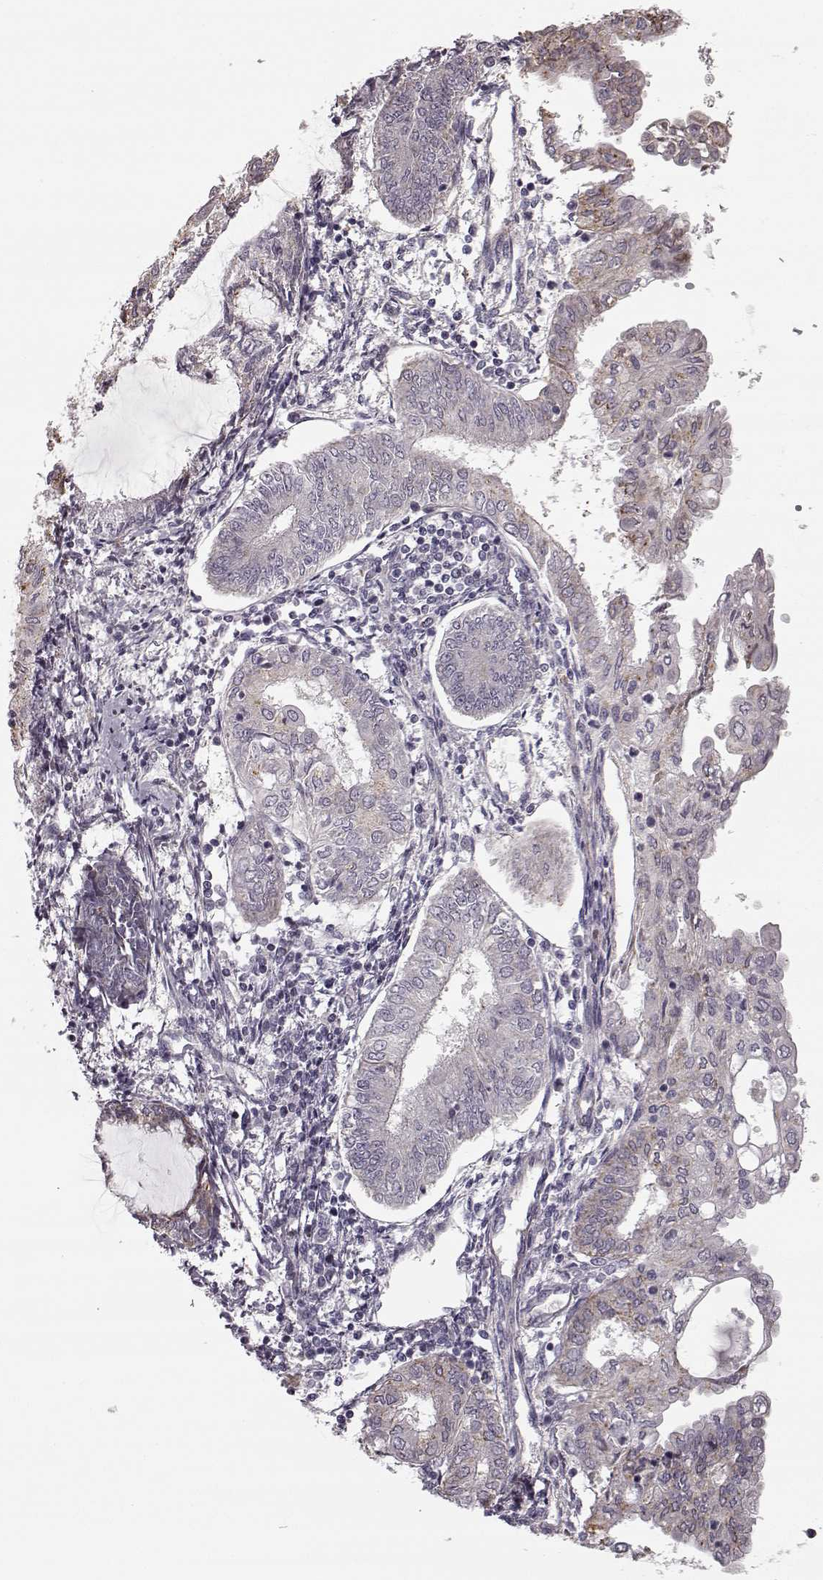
{"staining": {"intensity": "weak", "quantity": "25%-75%", "location": "cytoplasmic/membranous"}, "tissue": "endometrial cancer", "cell_type": "Tumor cells", "image_type": "cancer", "snomed": [{"axis": "morphology", "description": "Adenocarcinoma, NOS"}, {"axis": "topography", "description": "Endometrium"}], "caption": "The photomicrograph demonstrates a brown stain indicating the presence of a protein in the cytoplasmic/membranous of tumor cells in adenocarcinoma (endometrial).", "gene": "HMMR", "patient": {"sex": "female", "age": 68}}